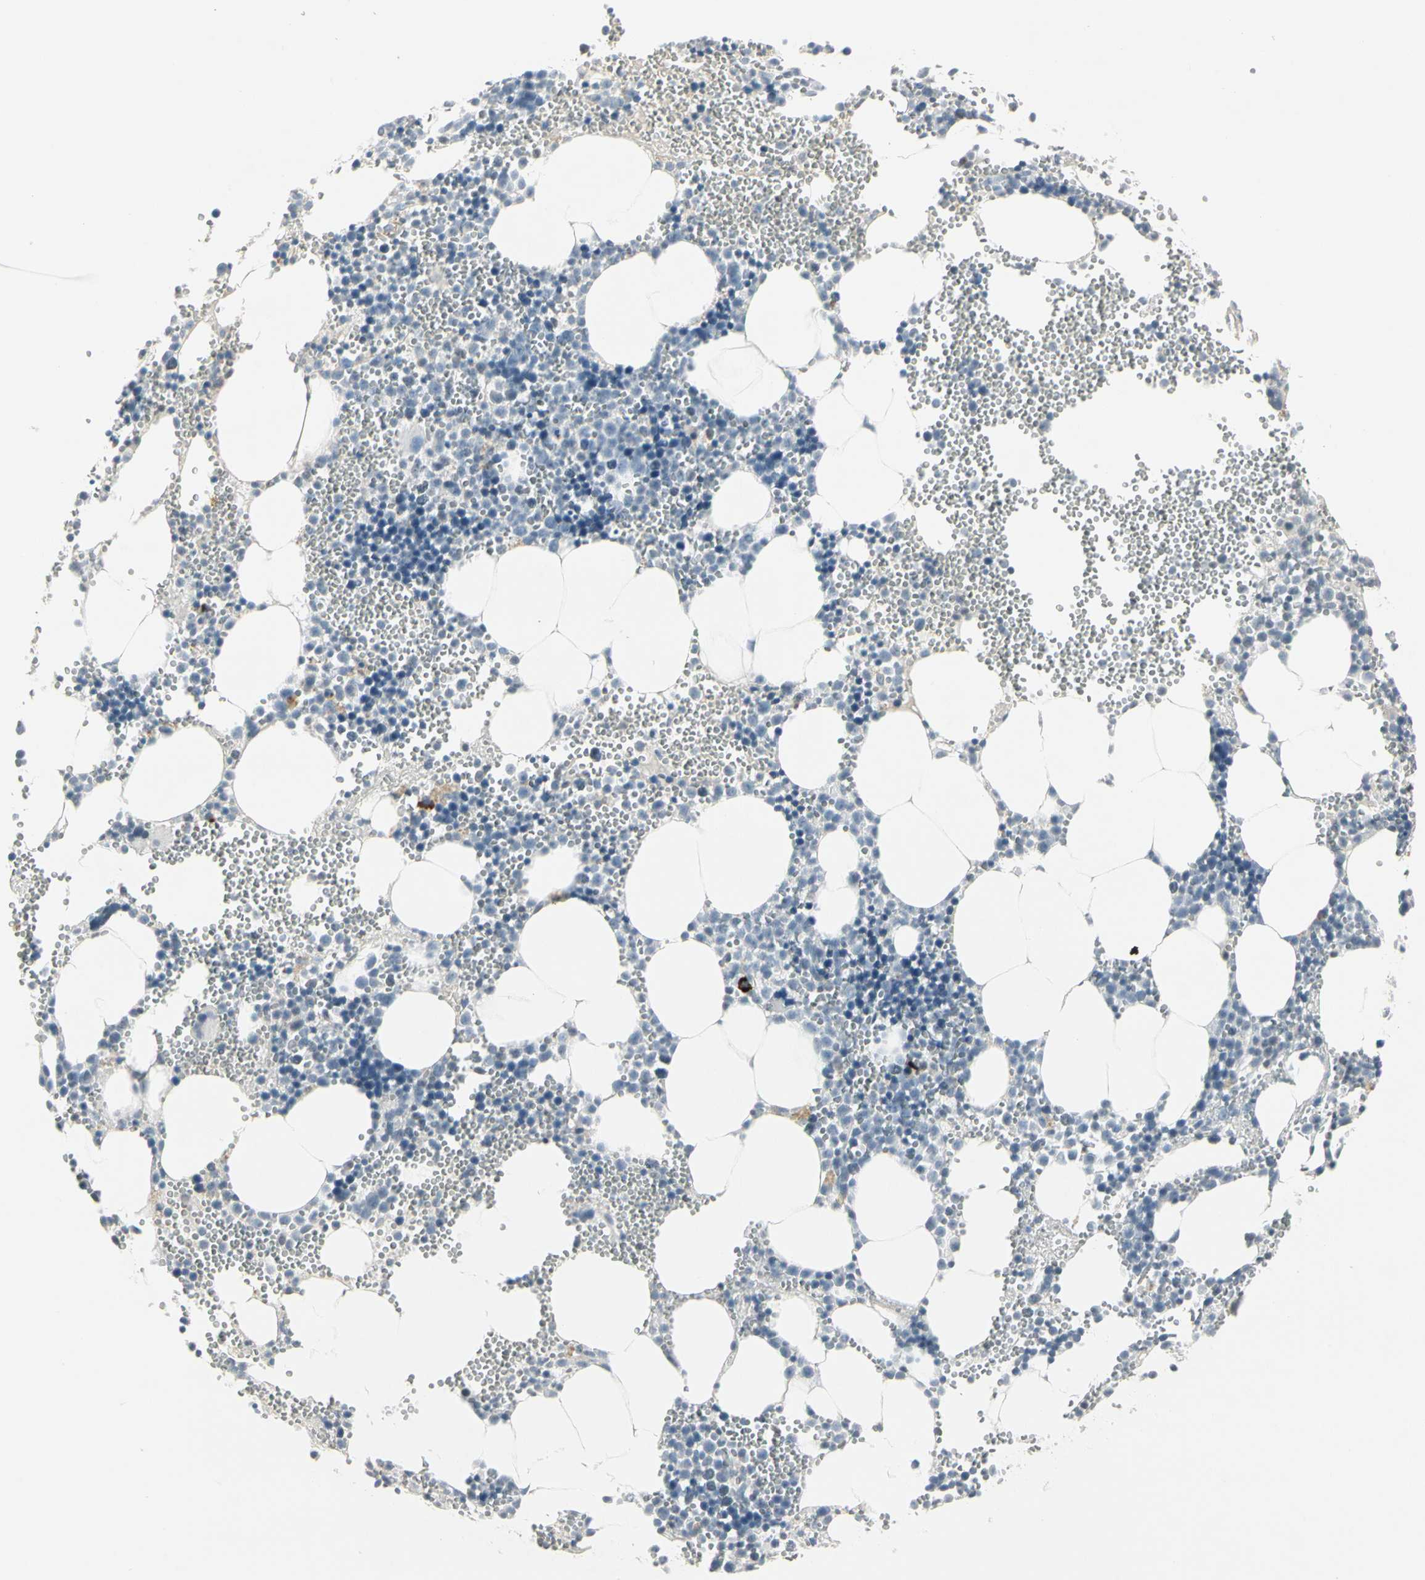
{"staining": {"intensity": "negative", "quantity": "none", "location": "none"}, "tissue": "bone marrow", "cell_type": "Hematopoietic cells", "image_type": "normal", "snomed": [{"axis": "morphology", "description": "Normal tissue, NOS"}, {"axis": "morphology", "description": "Inflammation, NOS"}, {"axis": "topography", "description": "Bone marrow"}], "caption": "IHC histopathology image of benign human bone marrow stained for a protein (brown), which demonstrates no positivity in hematopoietic cells. (IHC, brightfield microscopy, high magnification).", "gene": "DMPK", "patient": {"sex": "male", "age": 42}}